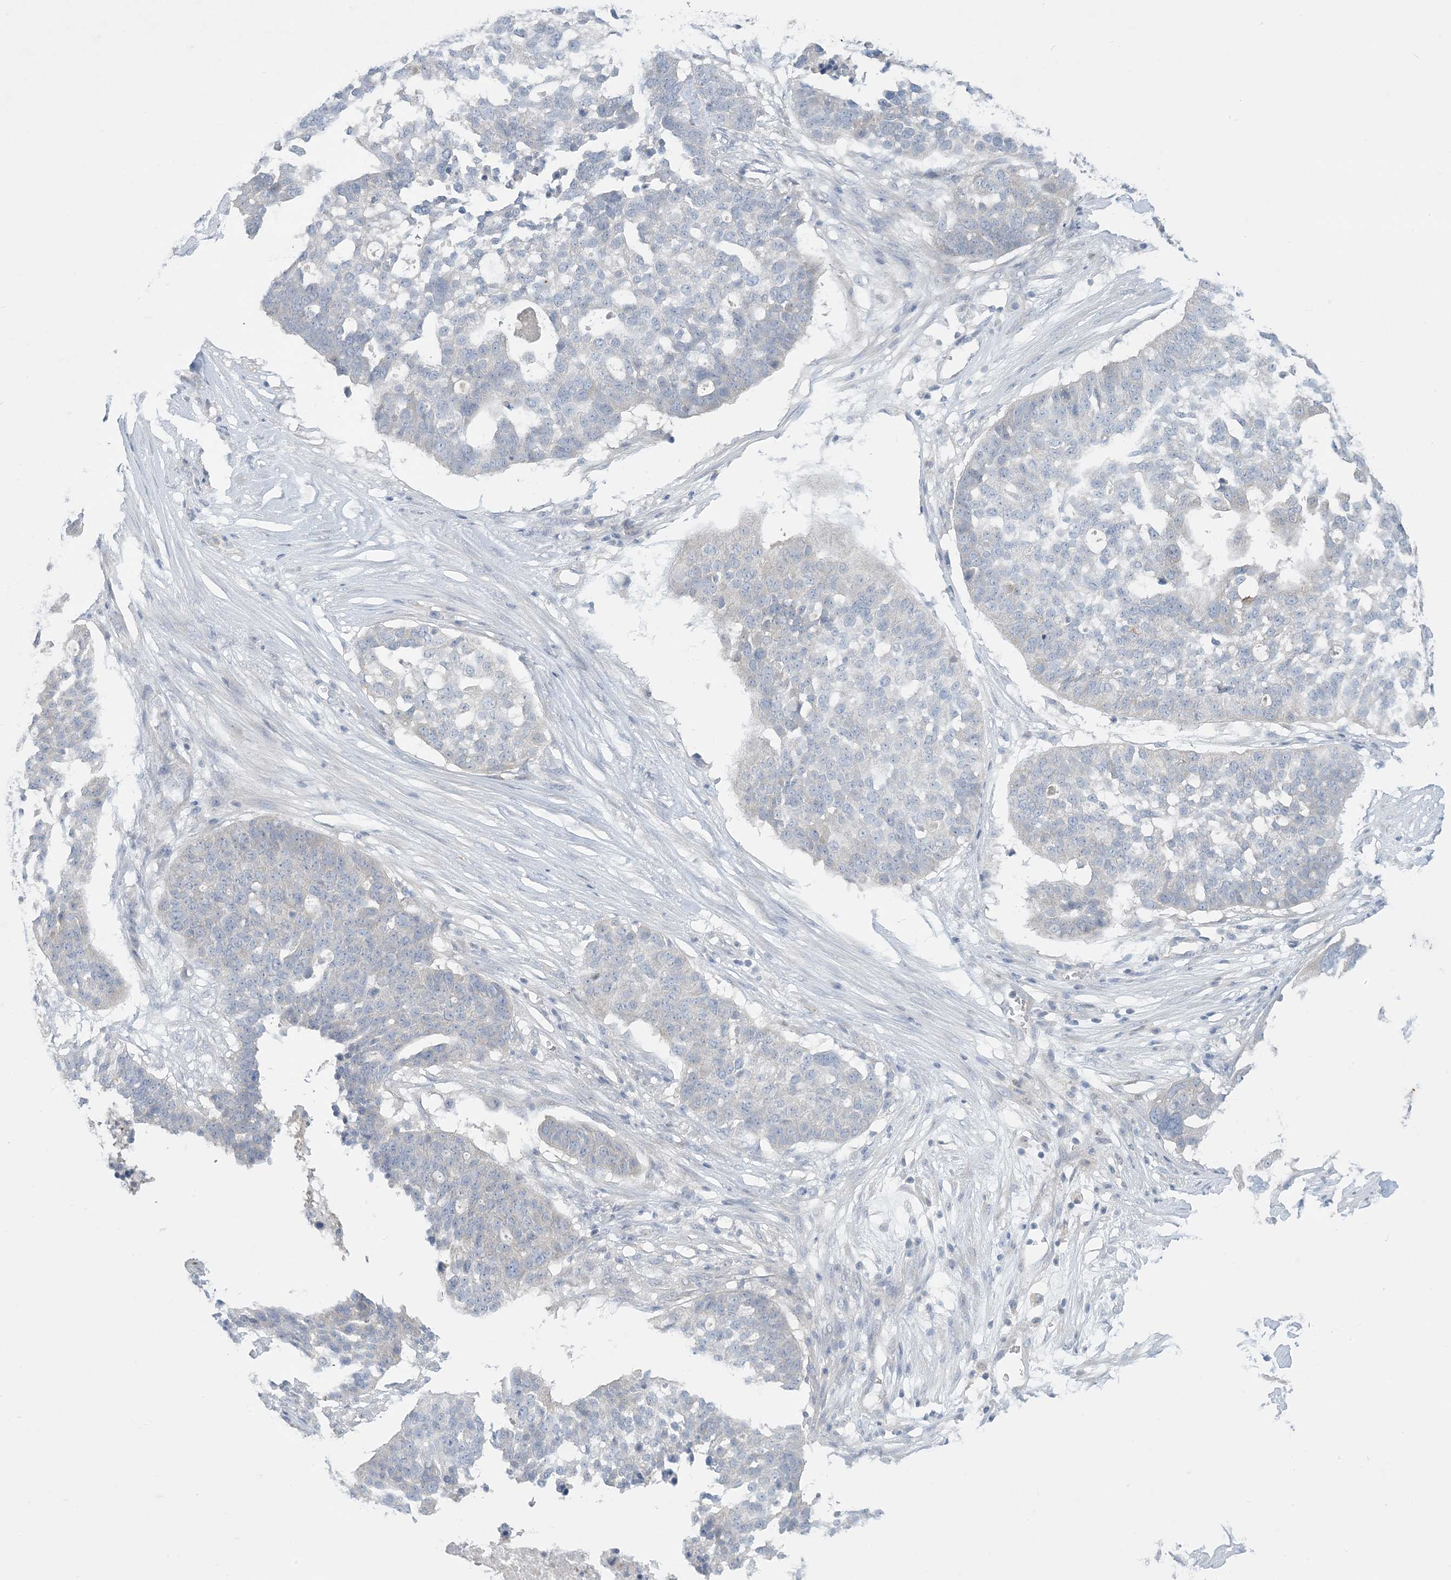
{"staining": {"intensity": "negative", "quantity": "none", "location": "none"}, "tissue": "ovarian cancer", "cell_type": "Tumor cells", "image_type": "cancer", "snomed": [{"axis": "morphology", "description": "Cystadenocarcinoma, serous, NOS"}, {"axis": "topography", "description": "Ovary"}], "caption": "Protein analysis of ovarian serous cystadenocarcinoma exhibits no significant positivity in tumor cells.", "gene": "KIF3A", "patient": {"sex": "female", "age": 59}}